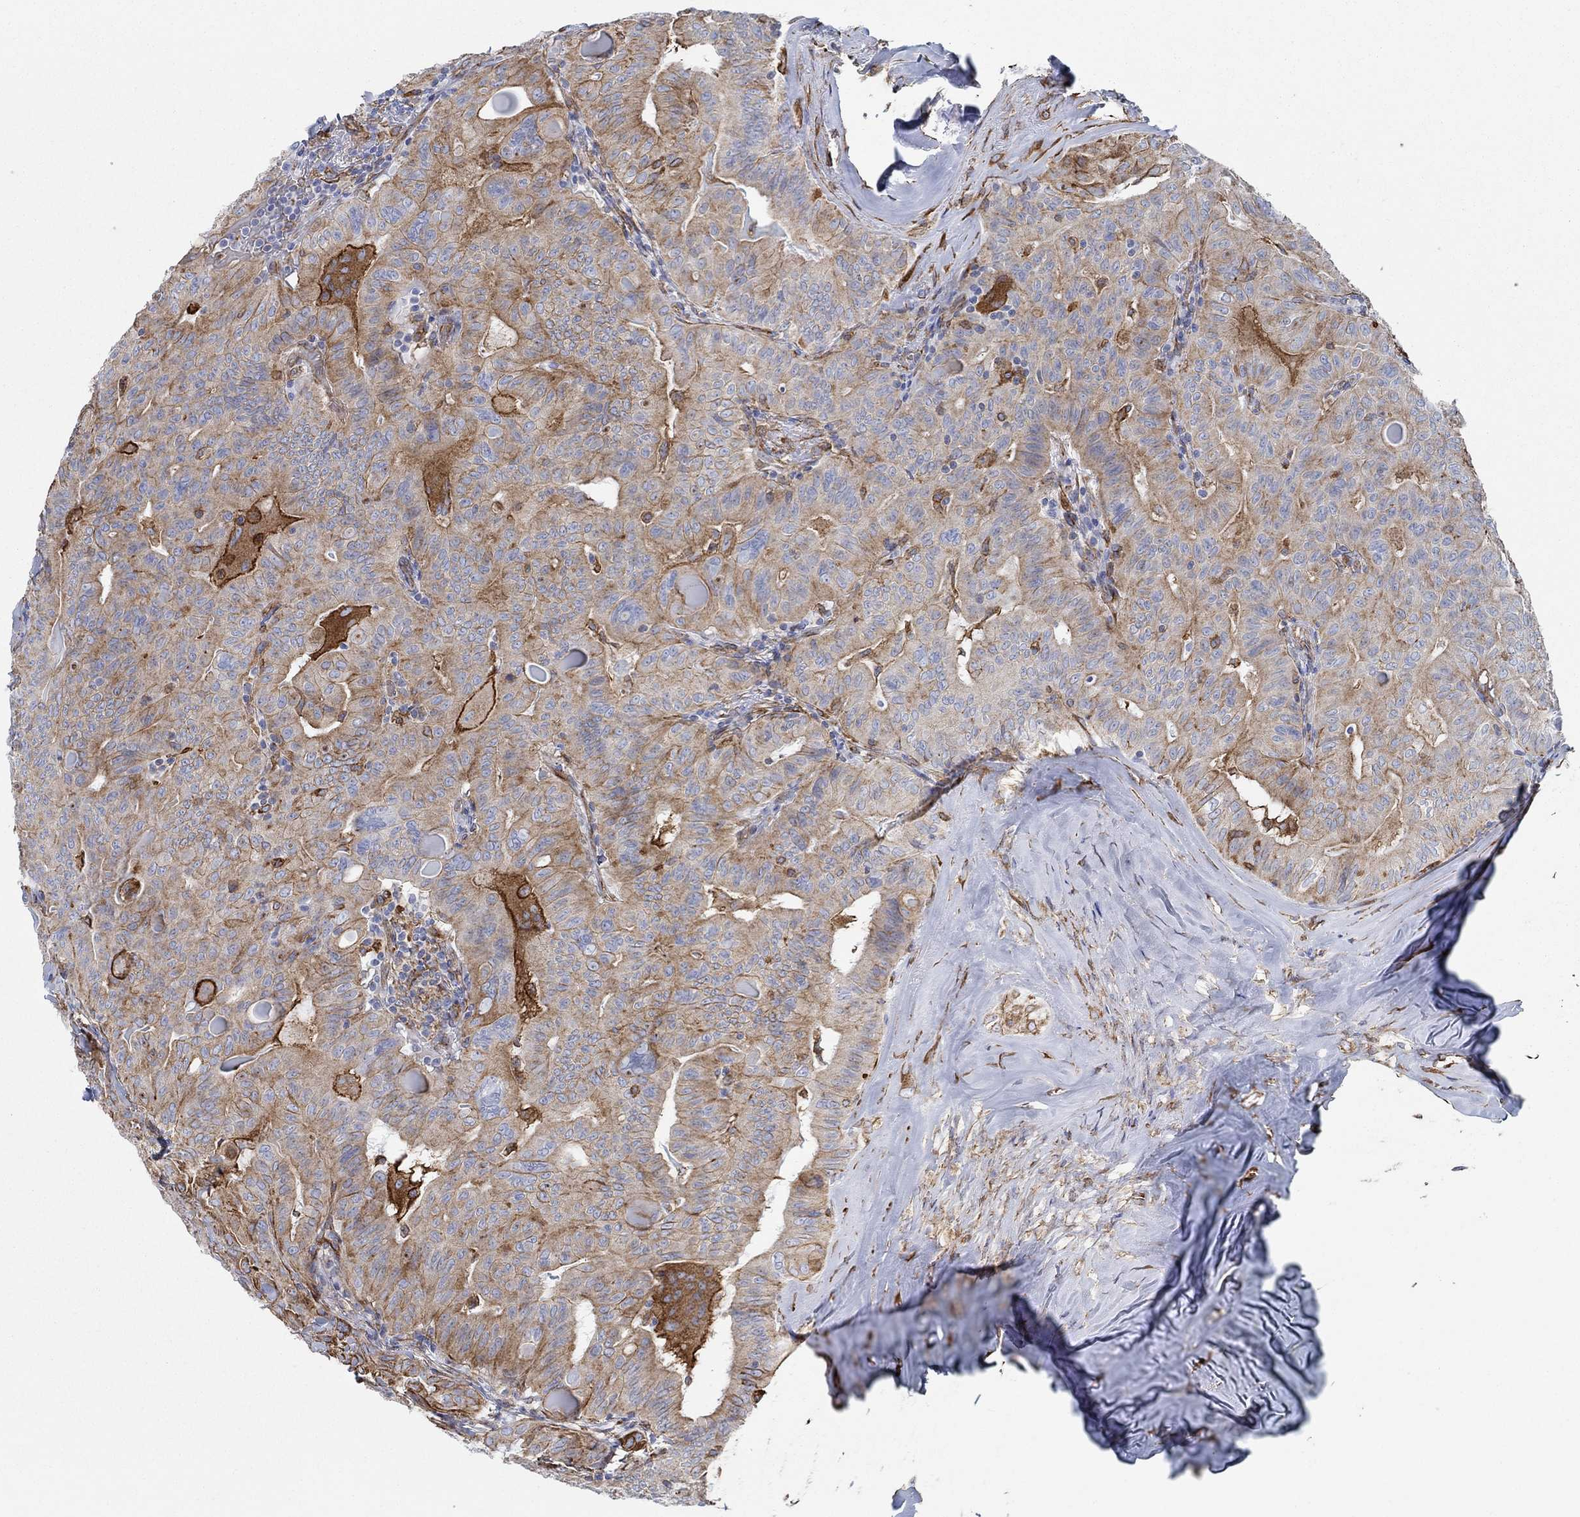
{"staining": {"intensity": "strong", "quantity": "<25%", "location": "cytoplasmic/membranous"}, "tissue": "thyroid cancer", "cell_type": "Tumor cells", "image_type": "cancer", "snomed": [{"axis": "morphology", "description": "Papillary adenocarcinoma, NOS"}, {"axis": "topography", "description": "Thyroid gland"}], "caption": "Immunohistochemical staining of human thyroid cancer demonstrates medium levels of strong cytoplasmic/membranous positivity in approximately <25% of tumor cells. The staining is performed using DAB brown chromogen to label protein expression. The nuclei are counter-stained blue using hematoxylin.", "gene": "STC2", "patient": {"sex": "female", "age": 68}}